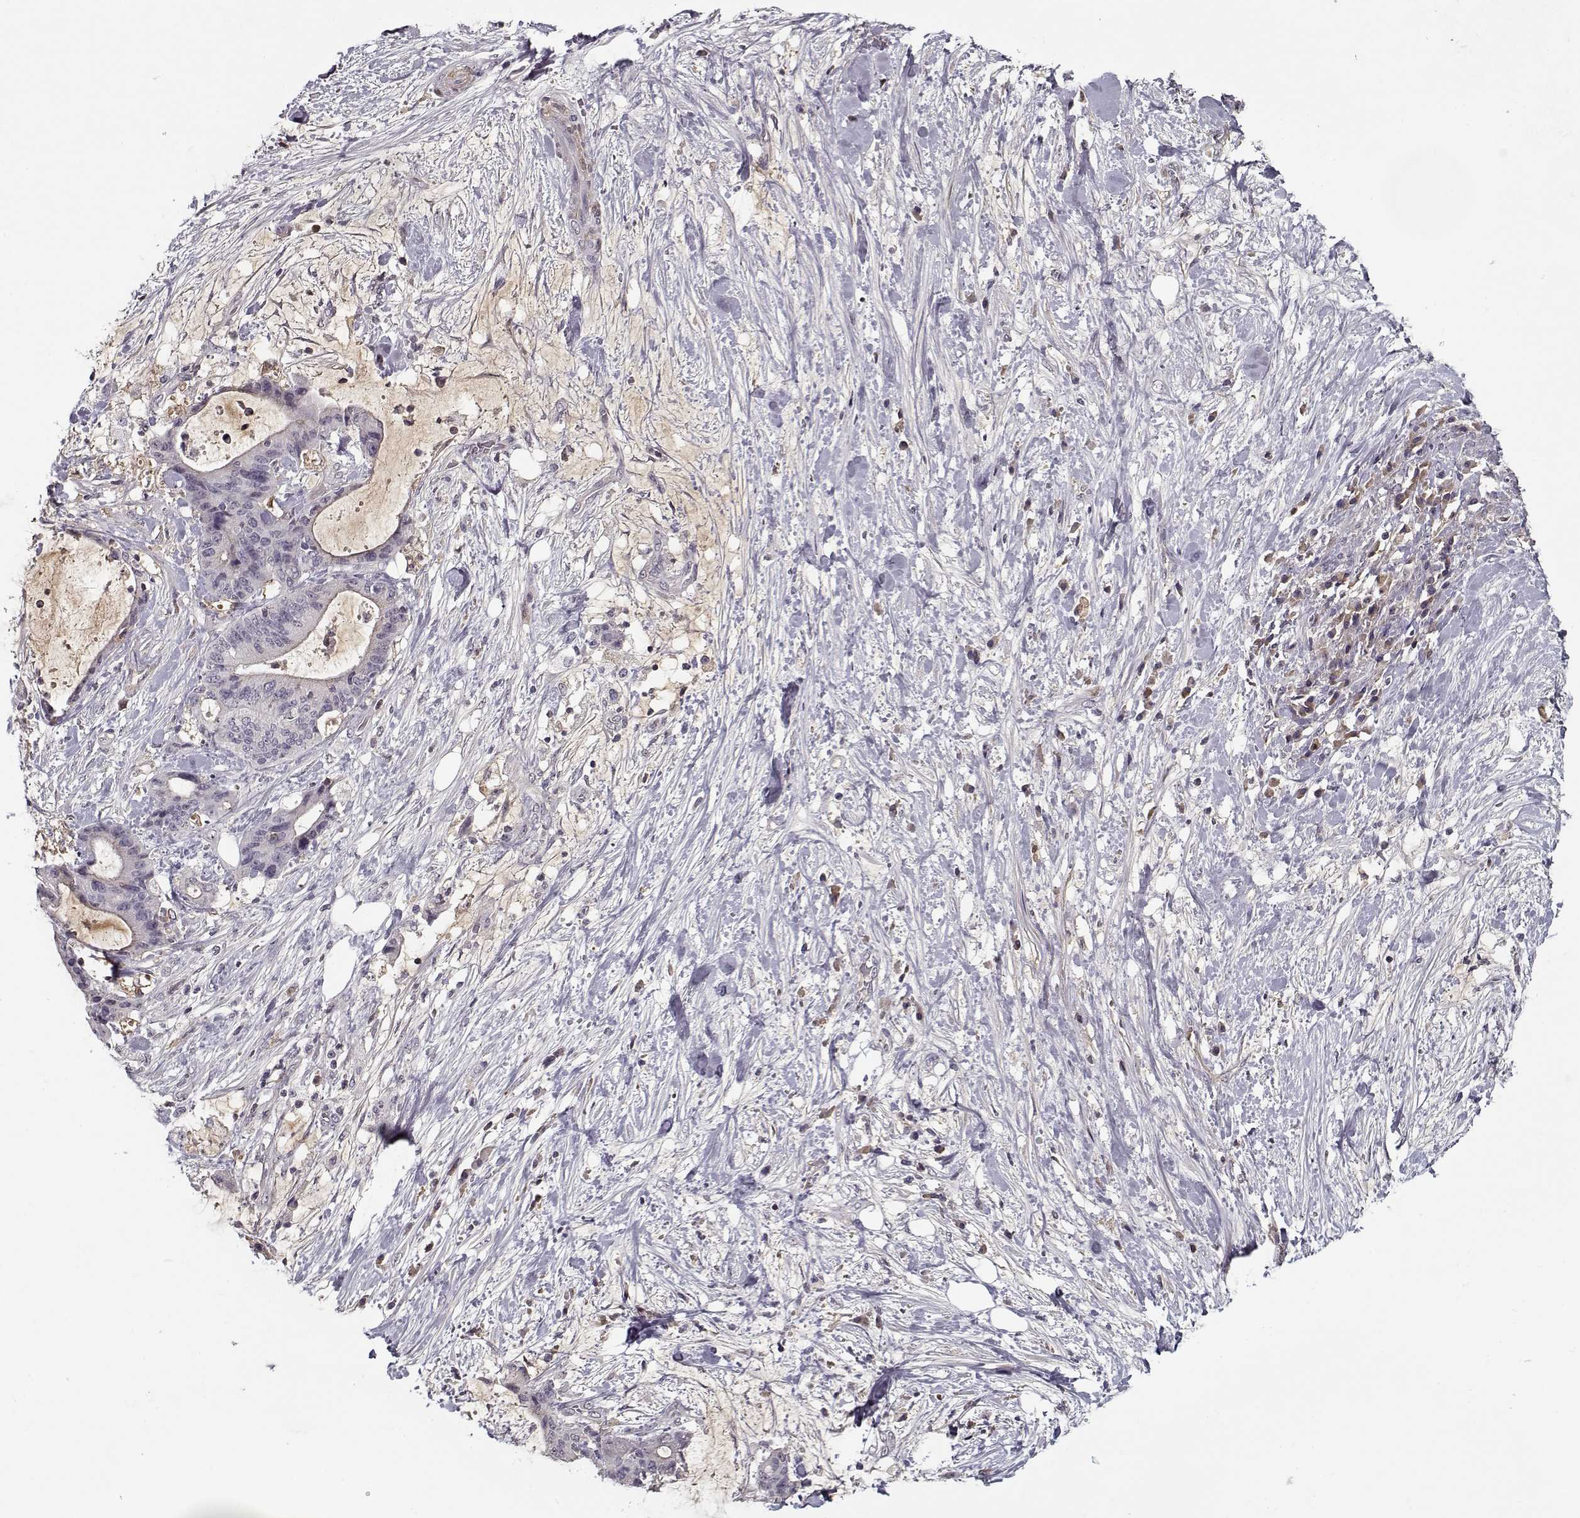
{"staining": {"intensity": "negative", "quantity": "none", "location": "none"}, "tissue": "liver cancer", "cell_type": "Tumor cells", "image_type": "cancer", "snomed": [{"axis": "morphology", "description": "Cholangiocarcinoma"}, {"axis": "topography", "description": "Liver"}], "caption": "The photomicrograph displays no staining of tumor cells in liver cholangiocarcinoma.", "gene": "AFM", "patient": {"sex": "female", "age": 73}}